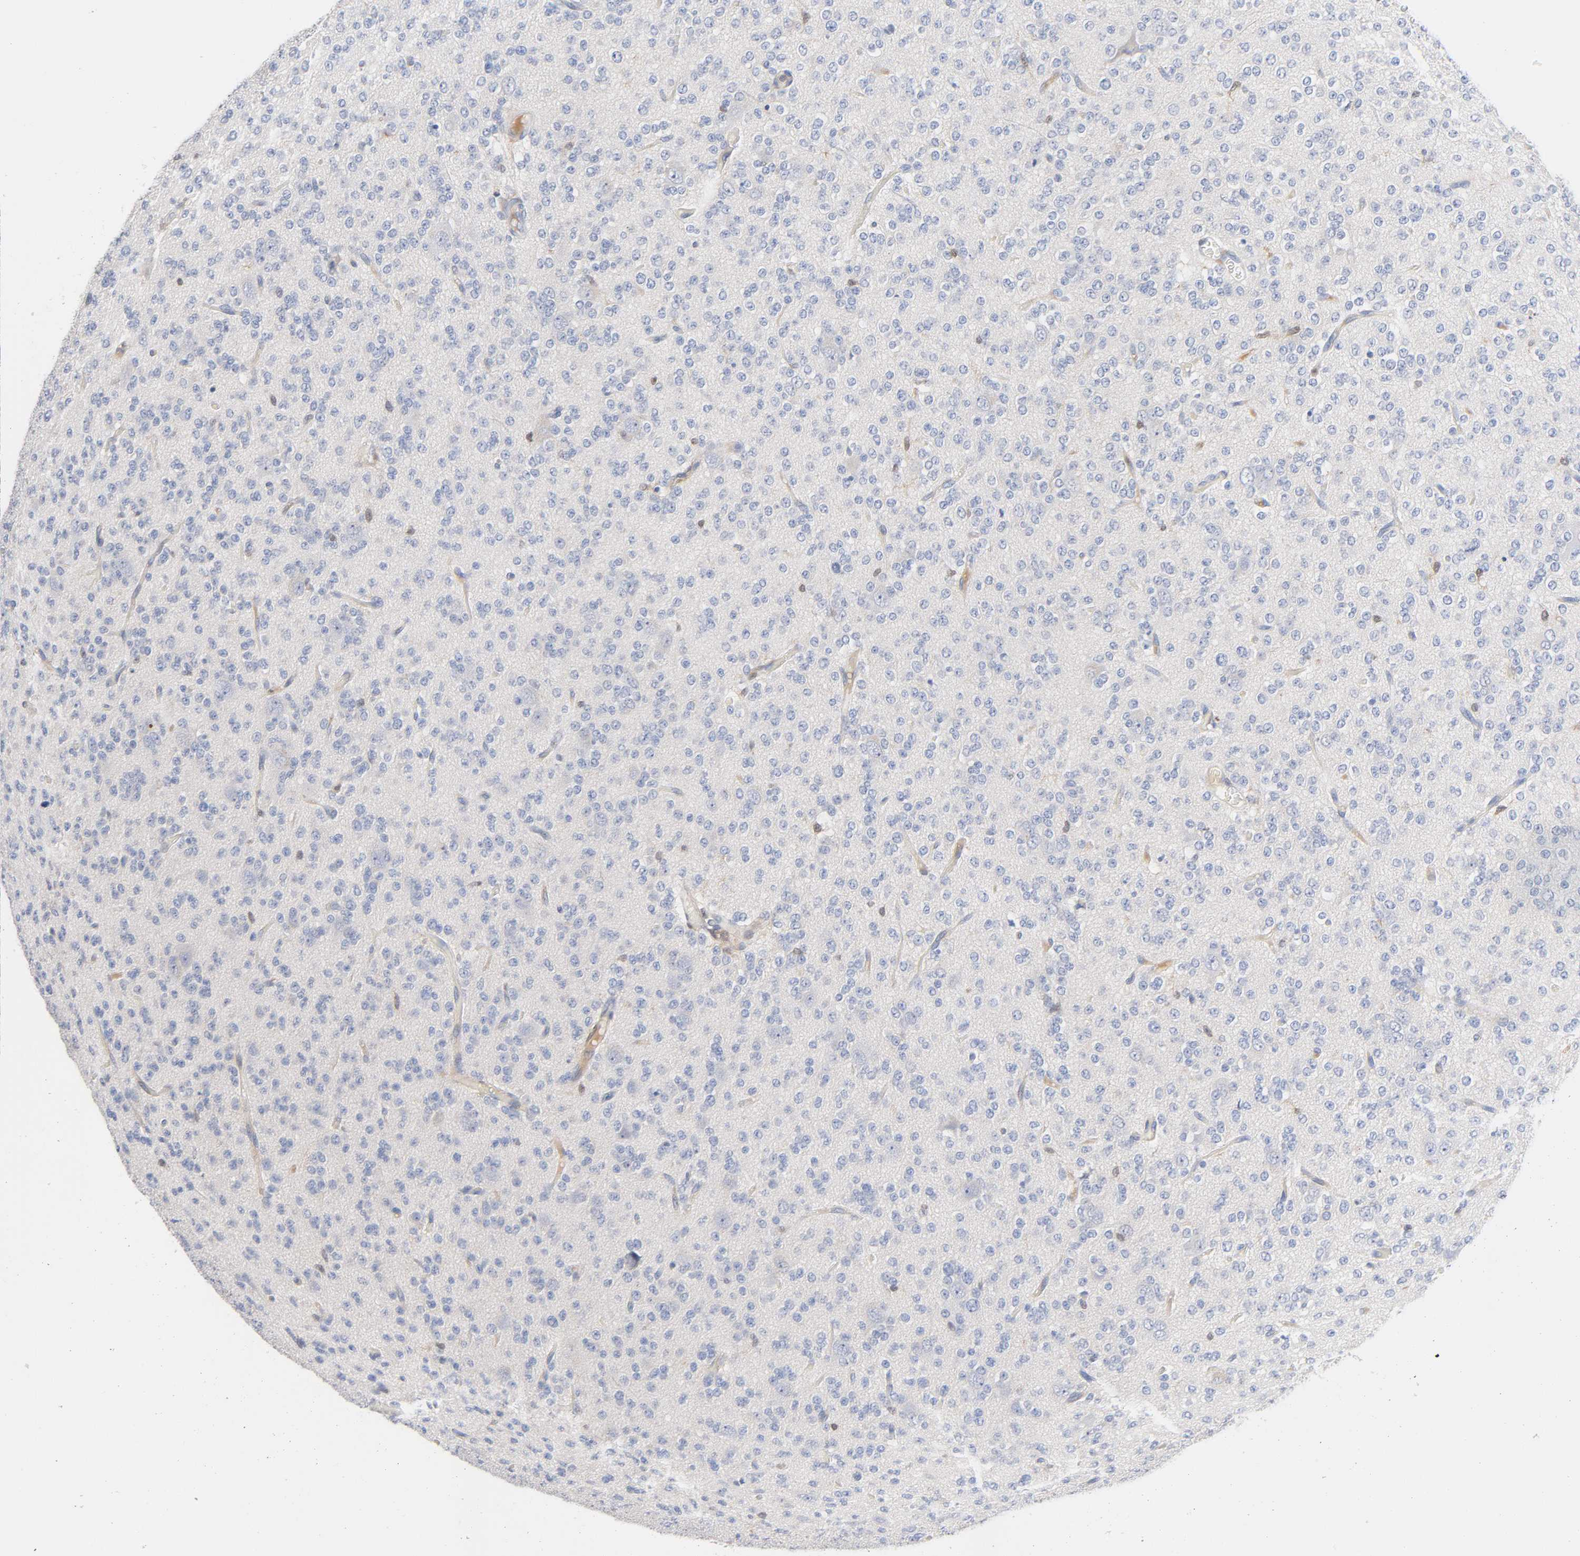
{"staining": {"intensity": "negative", "quantity": "none", "location": "none"}, "tissue": "glioma", "cell_type": "Tumor cells", "image_type": "cancer", "snomed": [{"axis": "morphology", "description": "Glioma, malignant, Low grade"}, {"axis": "topography", "description": "Brain"}], "caption": "An image of human malignant low-grade glioma is negative for staining in tumor cells. (Stains: DAB (3,3'-diaminobenzidine) IHC with hematoxylin counter stain, Microscopy: brightfield microscopy at high magnification).", "gene": "IL18", "patient": {"sex": "male", "age": 38}}